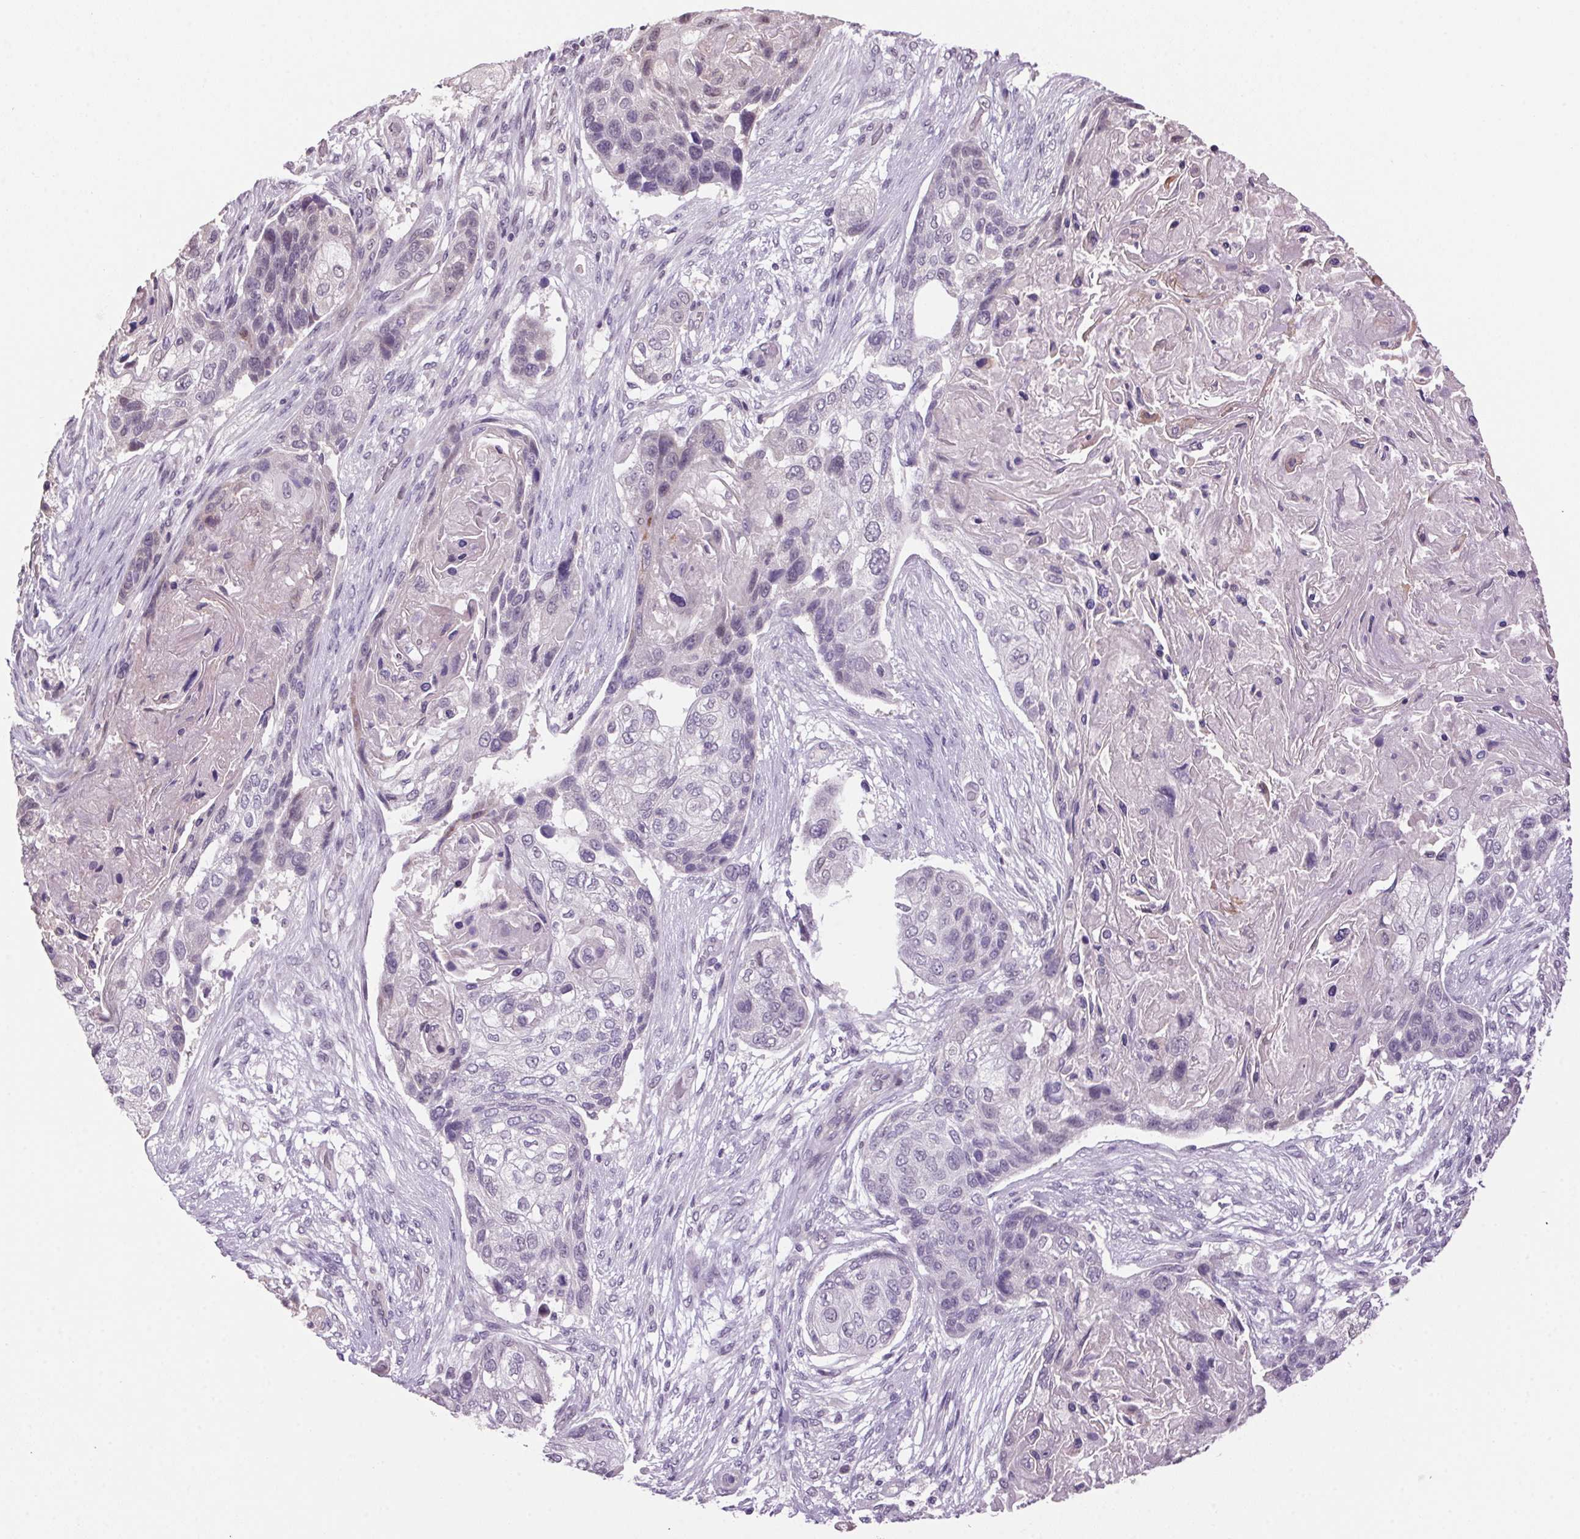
{"staining": {"intensity": "negative", "quantity": "none", "location": "none"}, "tissue": "lung cancer", "cell_type": "Tumor cells", "image_type": "cancer", "snomed": [{"axis": "morphology", "description": "Squamous cell carcinoma, NOS"}, {"axis": "topography", "description": "Lung"}], "caption": "Tumor cells show no significant protein positivity in squamous cell carcinoma (lung). (Stains: DAB (3,3'-diaminobenzidine) immunohistochemistry (IHC) with hematoxylin counter stain, Microscopy: brightfield microscopy at high magnification).", "gene": "VWA3B", "patient": {"sex": "male", "age": 69}}